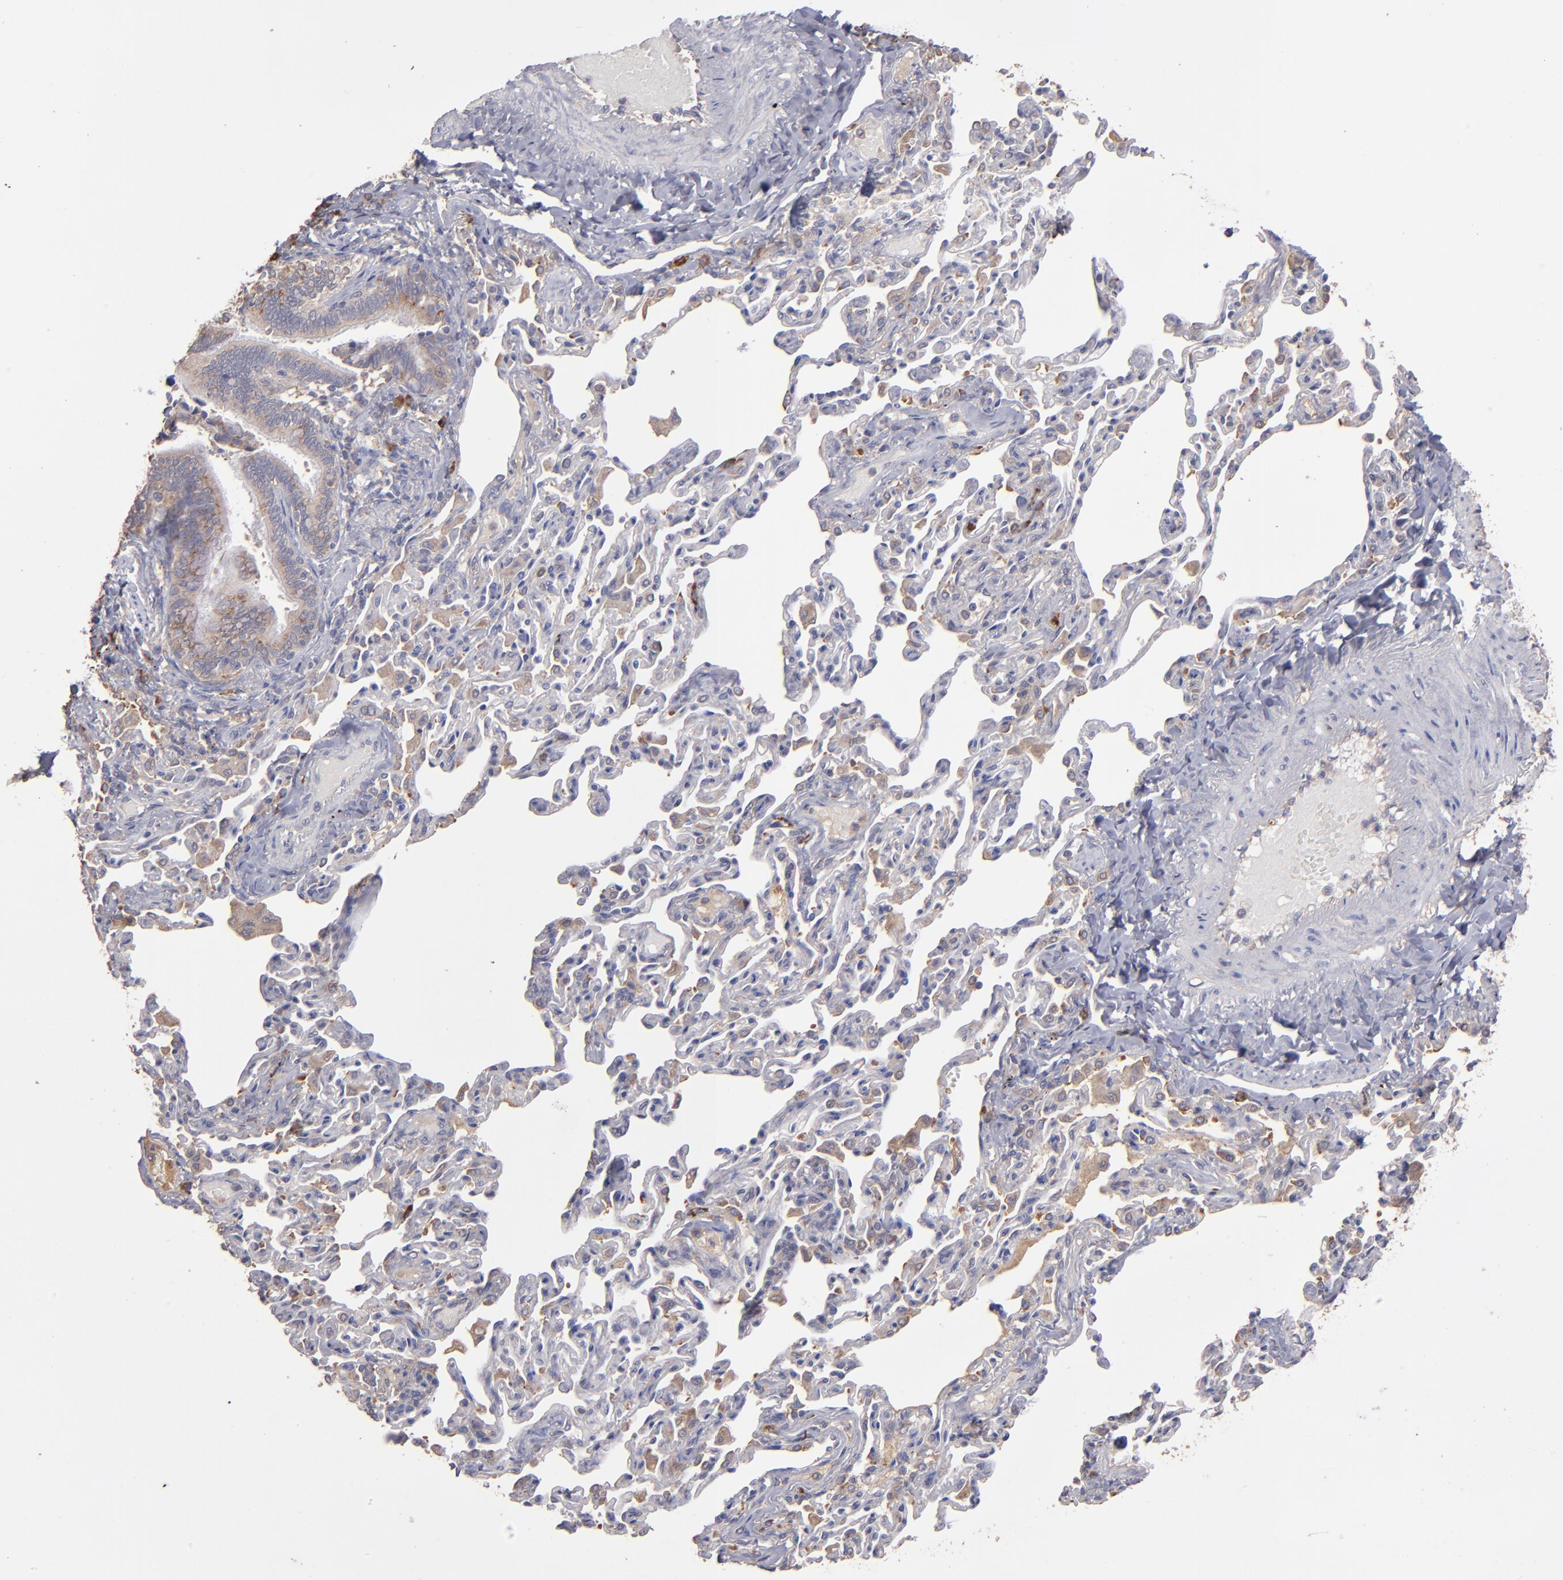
{"staining": {"intensity": "moderate", "quantity": ">75%", "location": "cytoplasmic/membranous"}, "tissue": "bronchus", "cell_type": "Respiratory epithelial cells", "image_type": "normal", "snomed": [{"axis": "morphology", "description": "Normal tissue, NOS"}, {"axis": "topography", "description": "Lung"}], "caption": "This micrograph shows immunohistochemistry staining of normal bronchus, with medium moderate cytoplasmic/membranous staining in about >75% of respiratory epithelial cells.", "gene": "NFKBIE", "patient": {"sex": "male", "age": 64}}